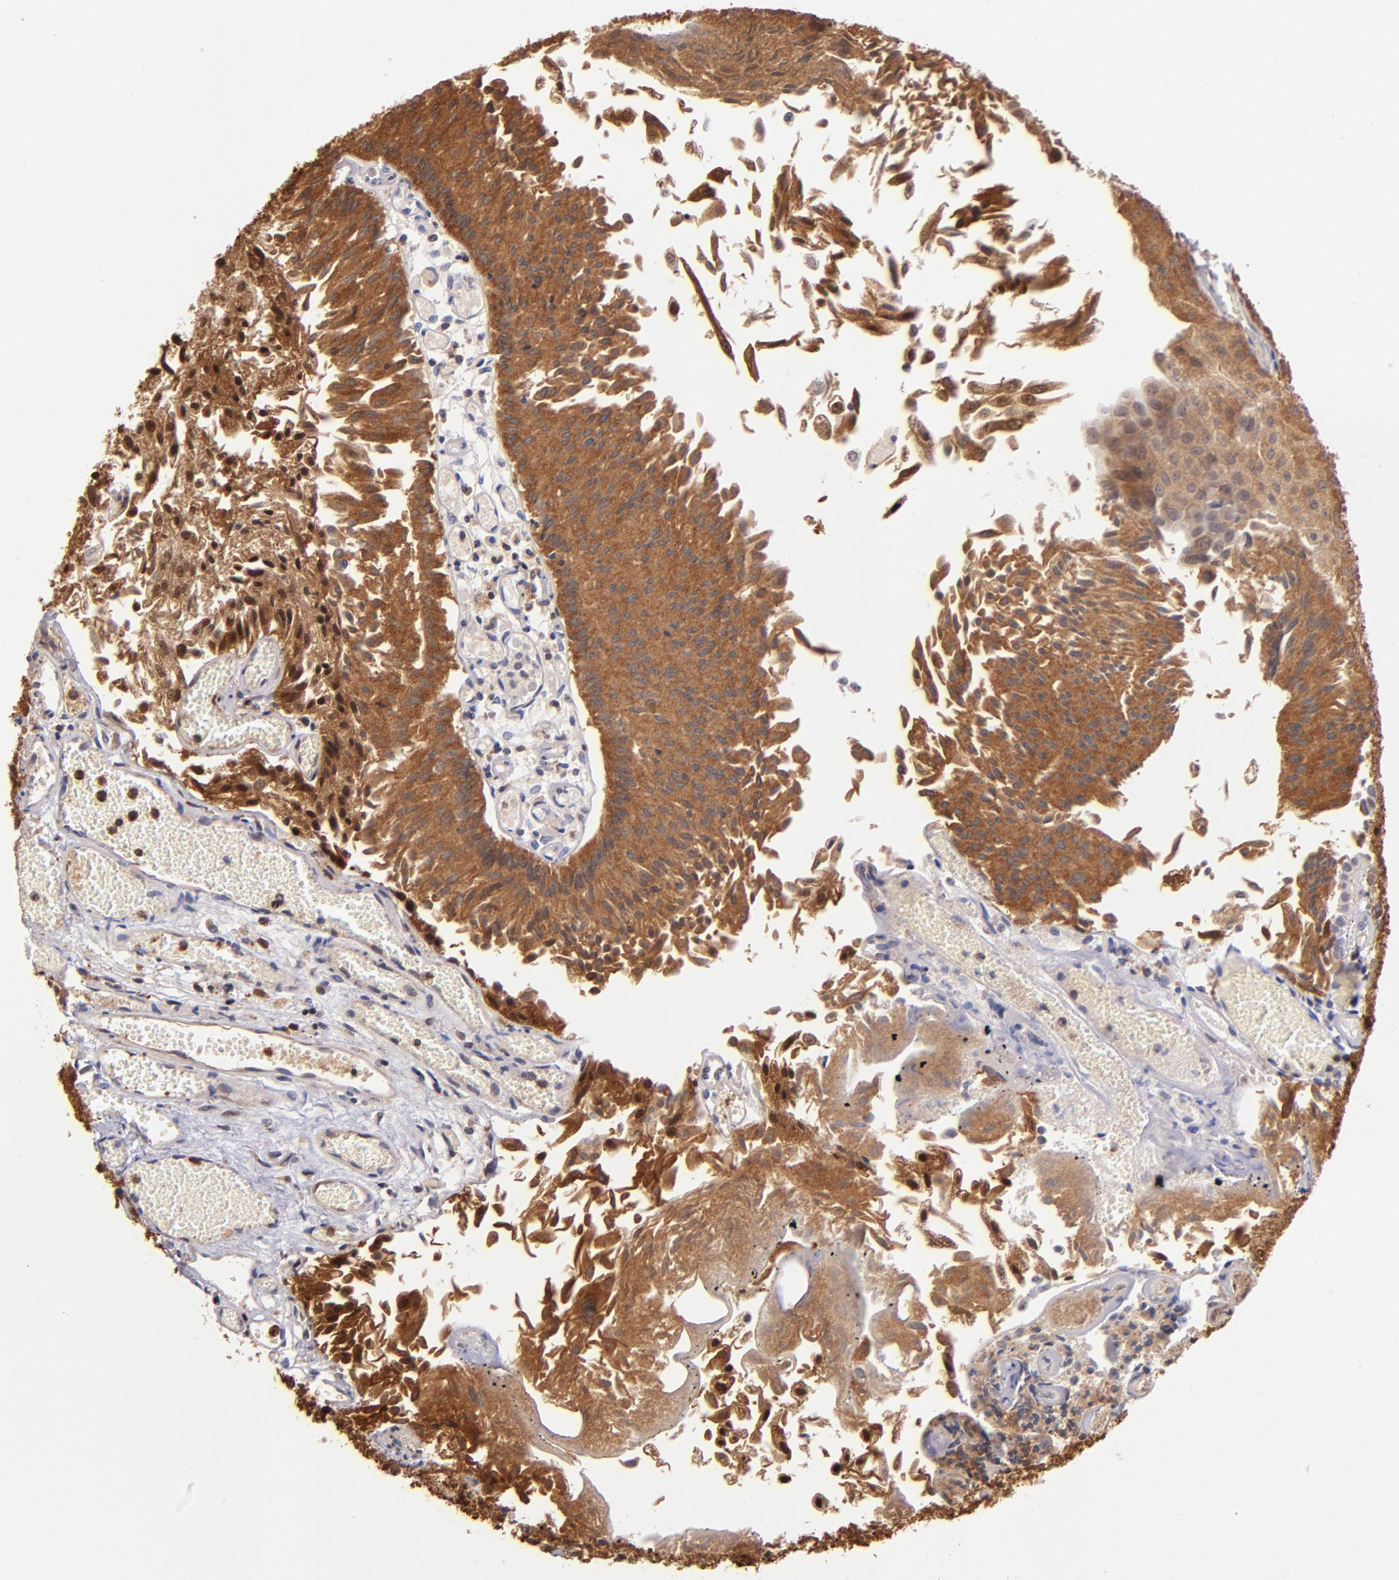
{"staining": {"intensity": "strong", "quantity": ">75%", "location": "cytoplasmic/membranous"}, "tissue": "urothelial cancer", "cell_type": "Tumor cells", "image_type": "cancer", "snomed": [{"axis": "morphology", "description": "Urothelial carcinoma, Low grade"}, {"axis": "topography", "description": "Urinary bladder"}], "caption": "The image exhibits staining of urothelial cancer, revealing strong cytoplasmic/membranous protein positivity (brown color) within tumor cells. (Stains: DAB (3,3'-diaminobenzidine) in brown, nuclei in blue, Microscopy: brightfield microscopy at high magnification).", "gene": "YWHAB", "patient": {"sex": "male", "age": 86}}